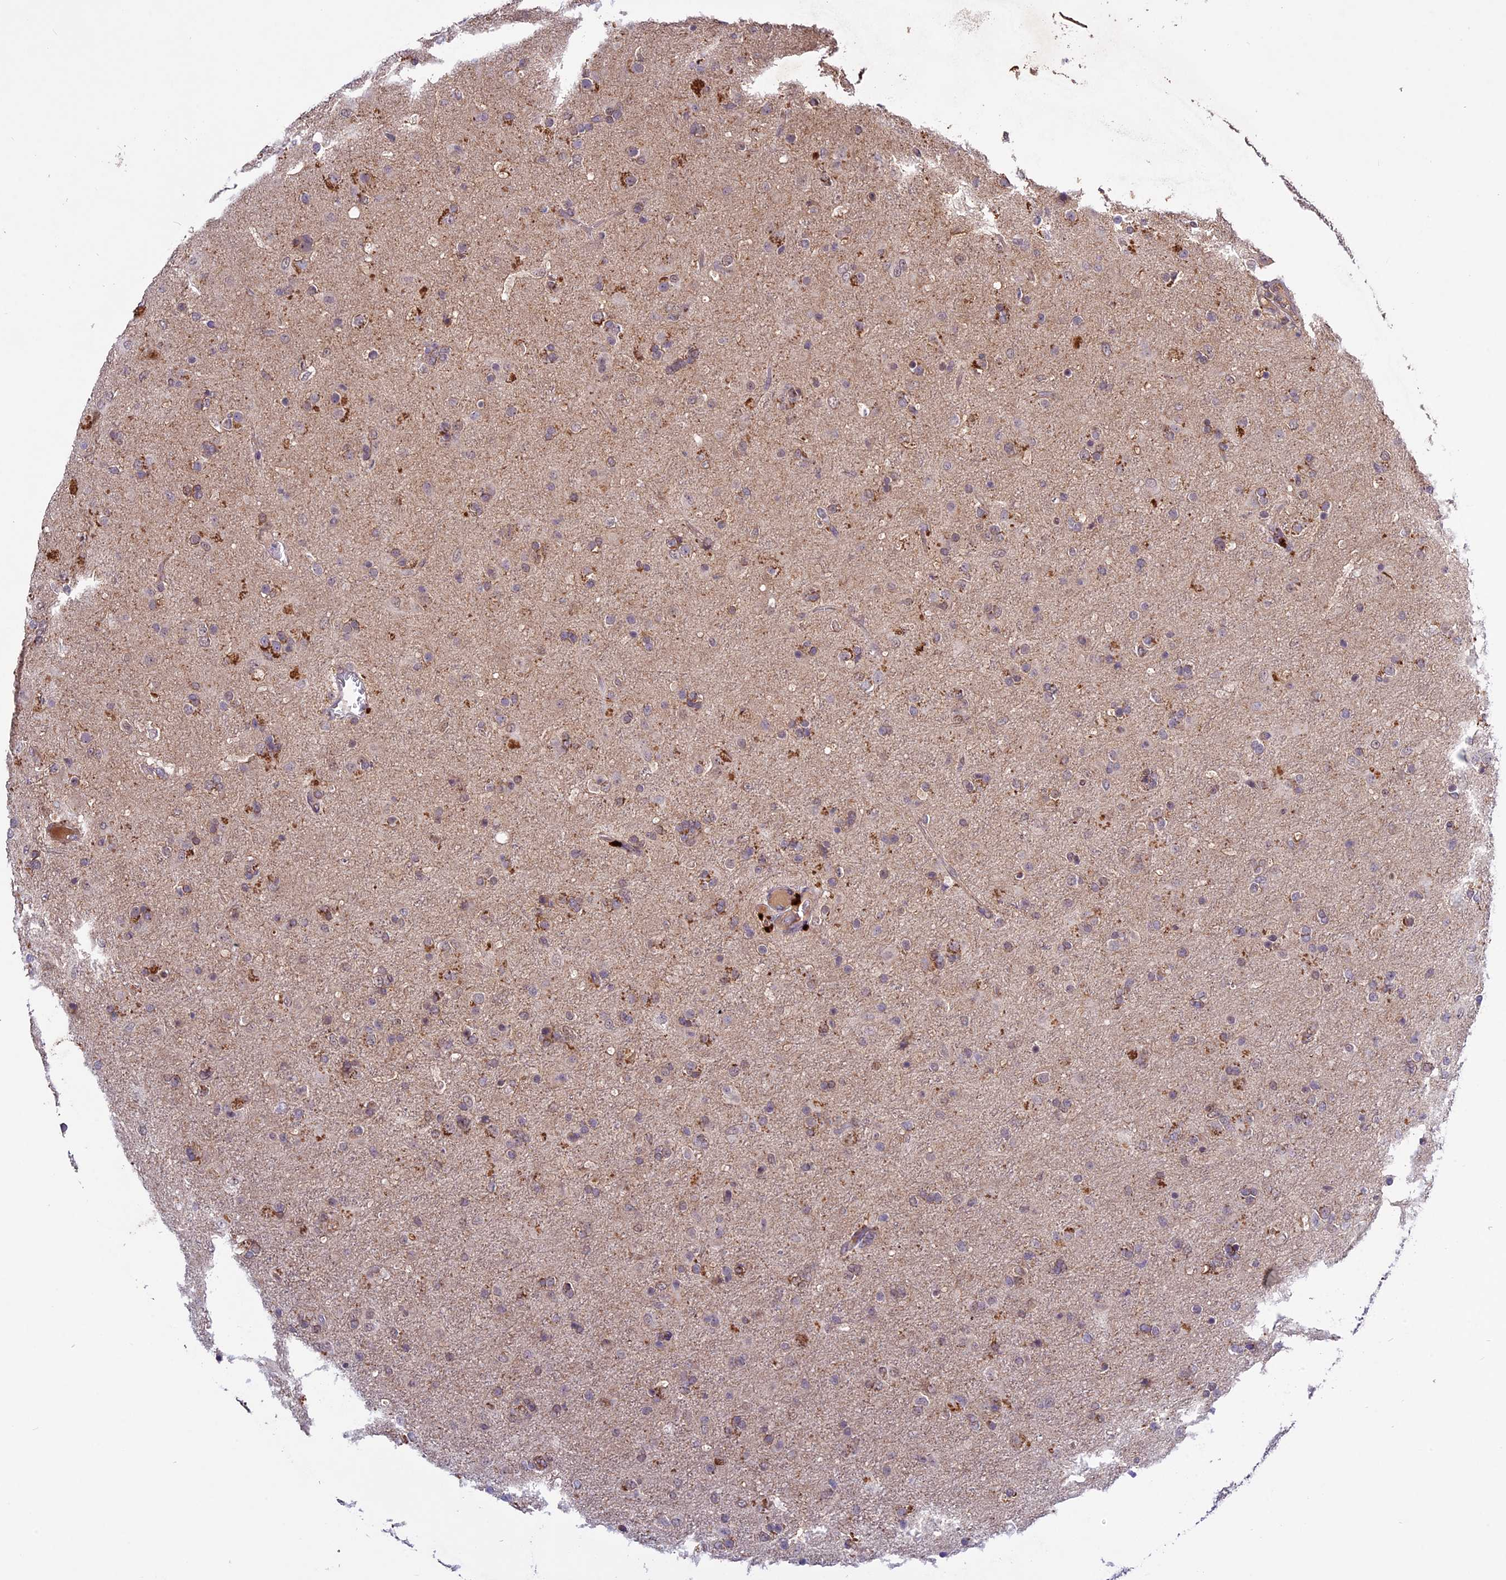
{"staining": {"intensity": "weak", "quantity": "<25%", "location": "cytoplasmic/membranous"}, "tissue": "glioma", "cell_type": "Tumor cells", "image_type": "cancer", "snomed": [{"axis": "morphology", "description": "Glioma, malignant, Low grade"}, {"axis": "topography", "description": "Brain"}], "caption": "High magnification brightfield microscopy of malignant glioma (low-grade) stained with DAB (brown) and counterstained with hematoxylin (blue): tumor cells show no significant staining.", "gene": "C3orf70", "patient": {"sex": "male", "age": 65}}